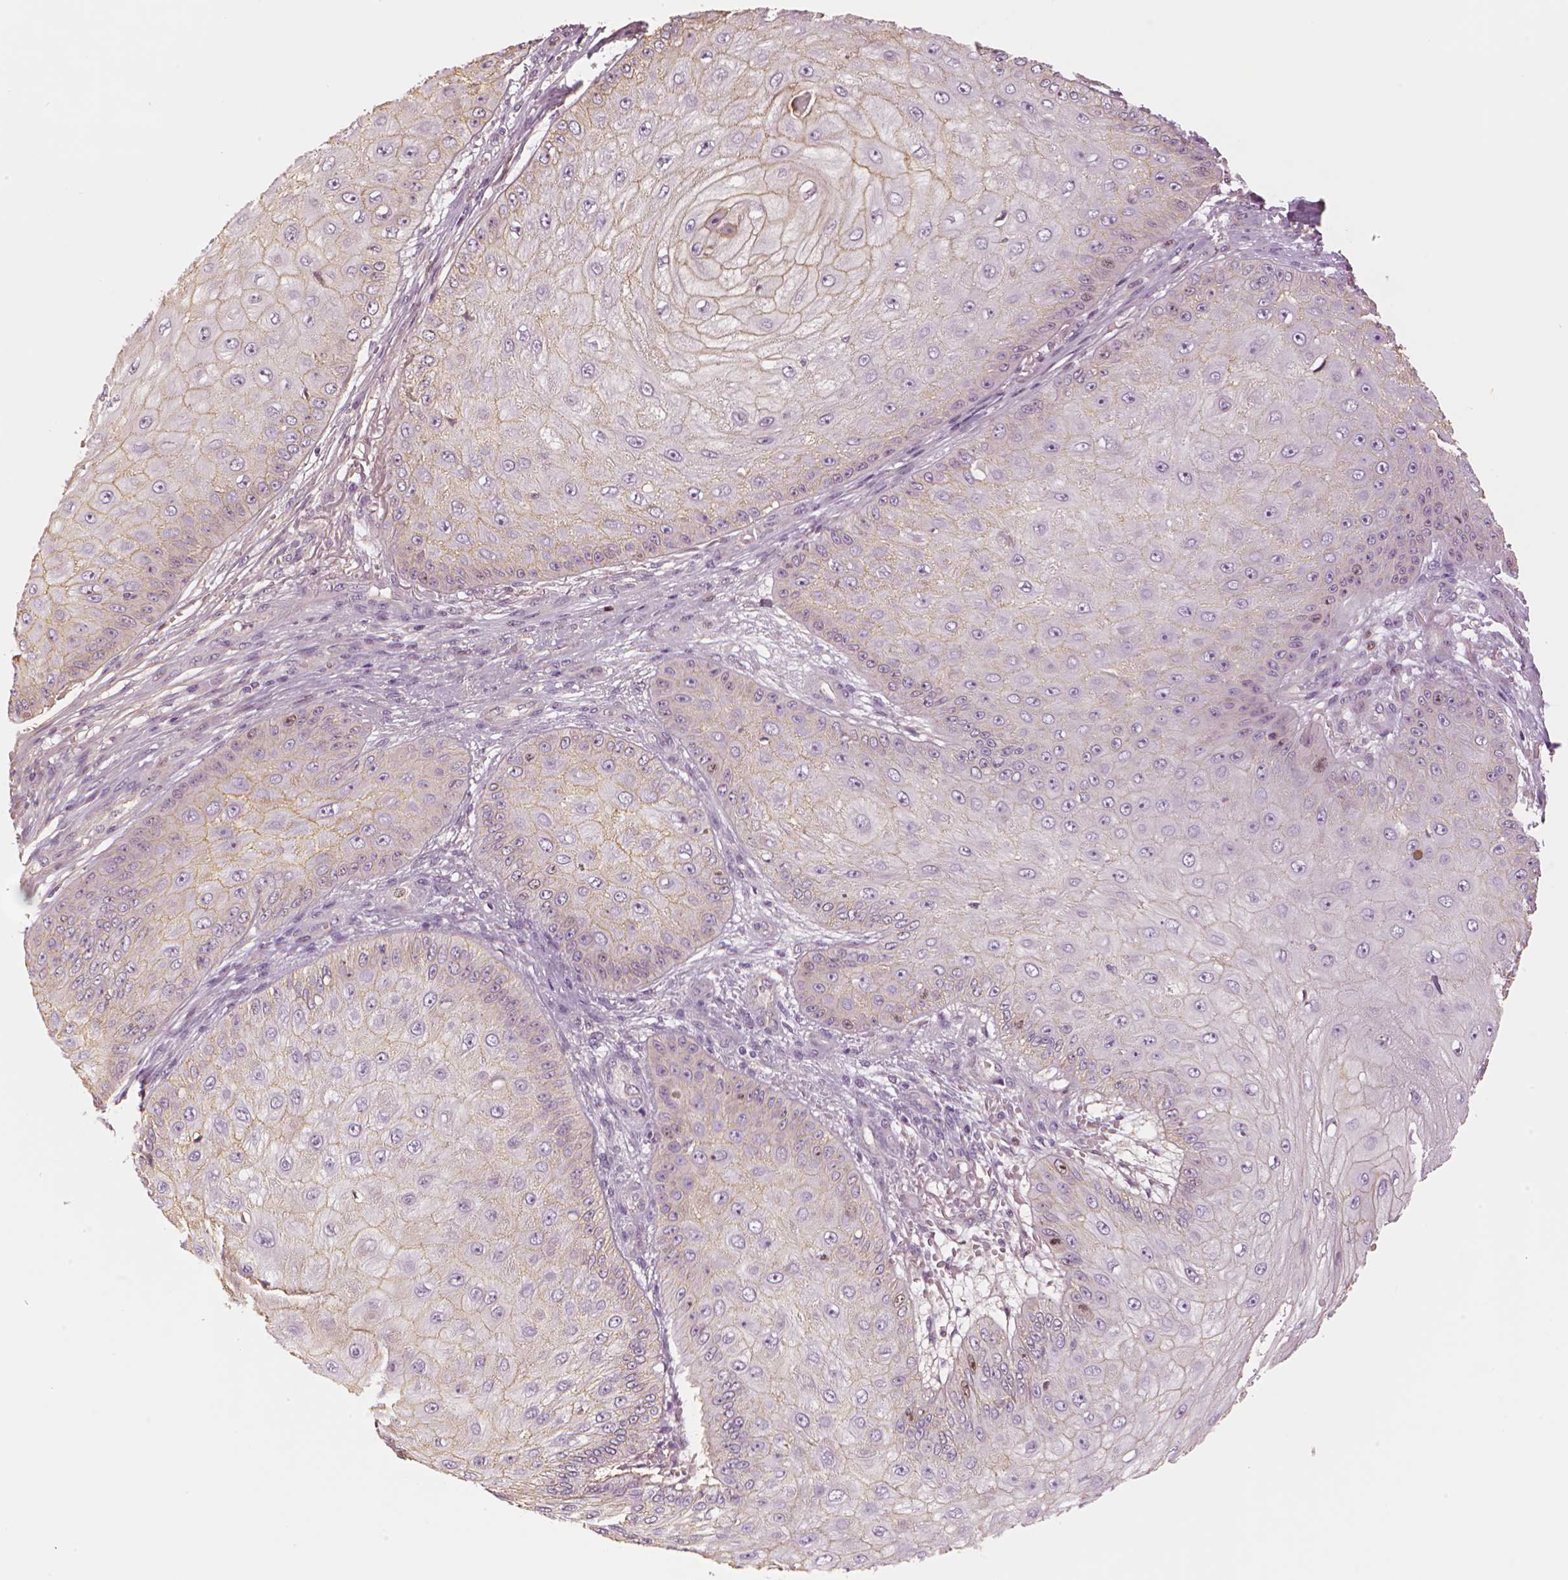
{"staining": {"intensity": "weak", "quantity": "<25%", "location": "cytoplasmic/membranous,nuclear"}, "tissue": "skin cancer", "cell_type": "Tumor cells", "image_type": "cancer", "snomed": [{"axis": "morphology", "description": "Squamous cell carcinoma, NOS"}, {"axis": "topography", "description": "Skin"}], "caption": "Immunohistochemical staining of human skin cancer demonstrates no significant staining in tumor cells. (Stains: DAB (3,3'-diaminobenzidine) immunohistochemistry (IHC) with hematoxylin counter stain, Microscopy: brightfield microscopy at high magnification).", "gene": "MKI67", "patient": {"sex": "male", "age": 70}}